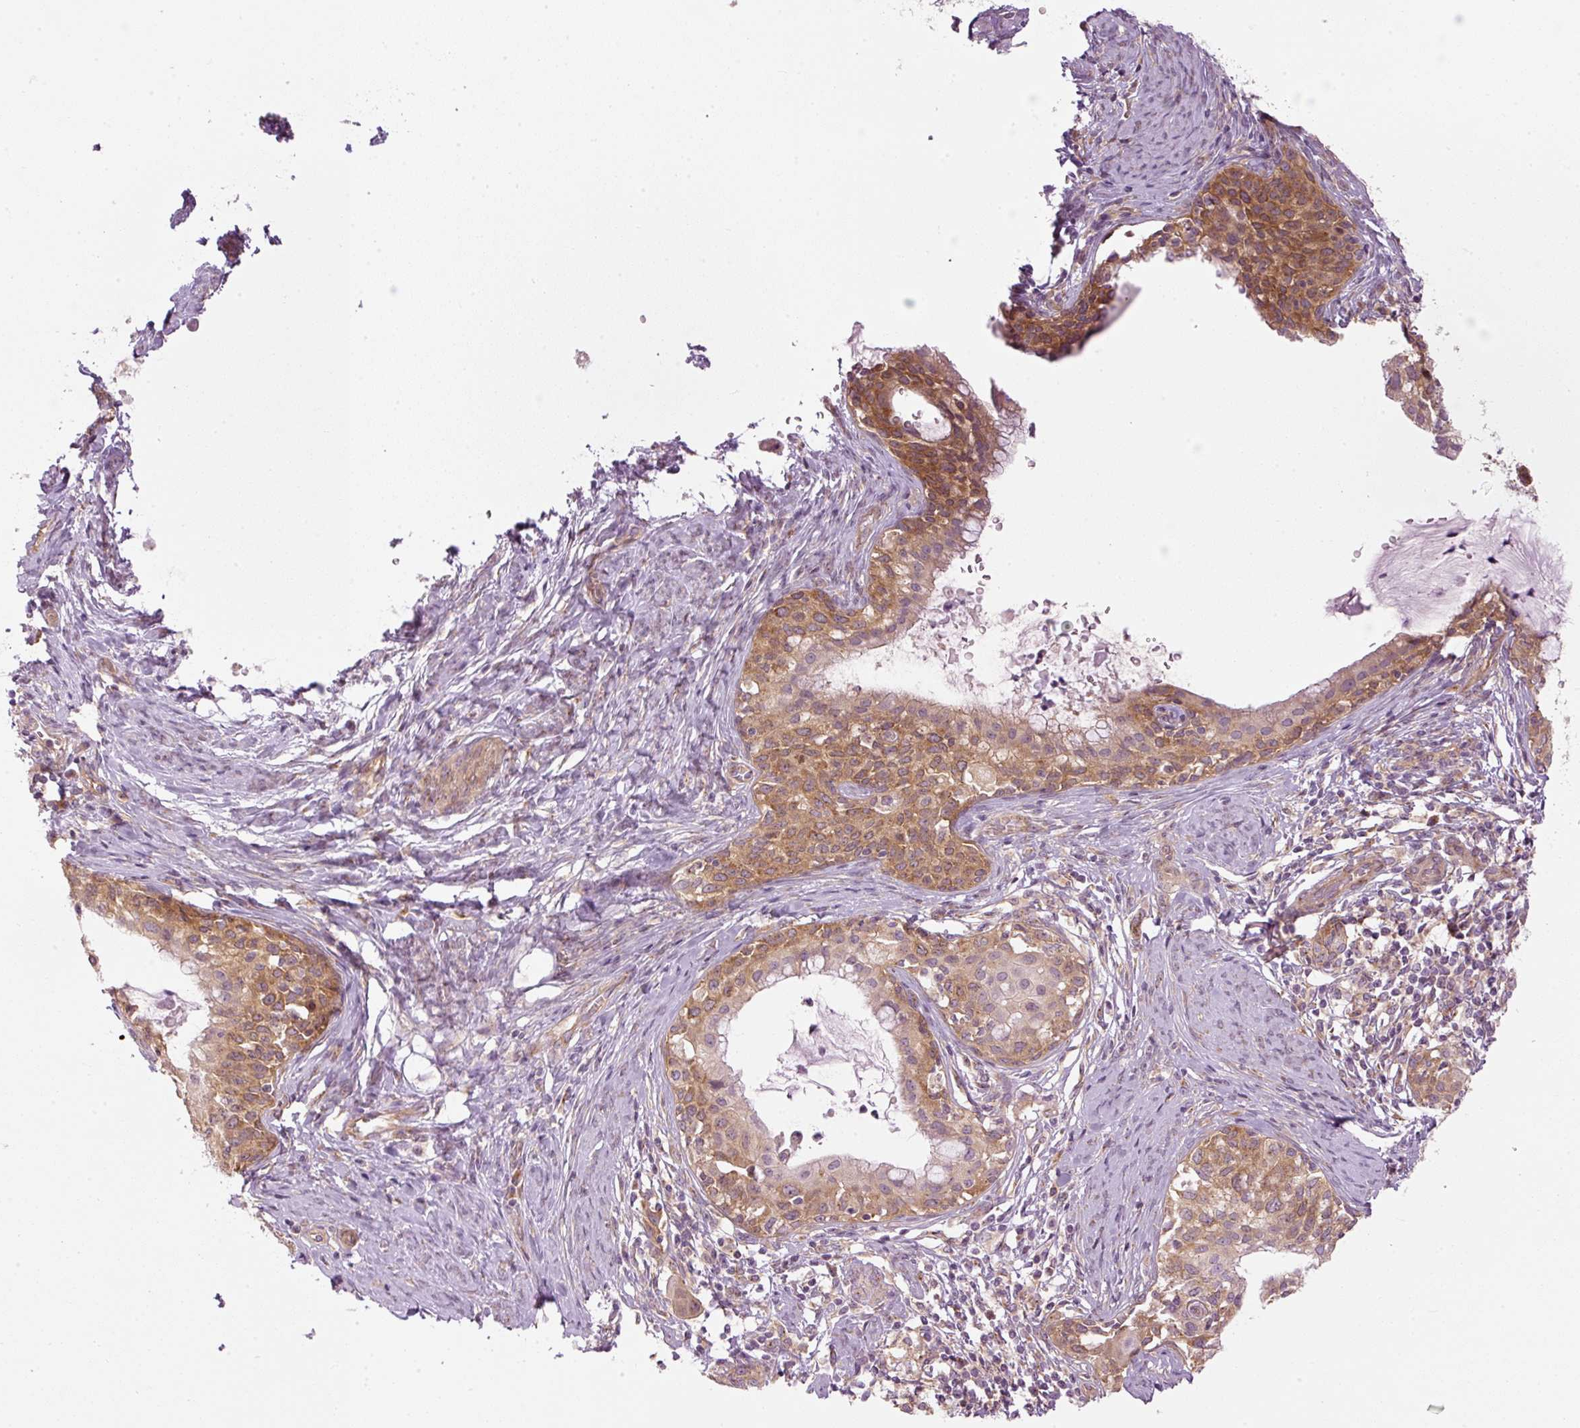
{"staining": {"intensity": "moderate", "quantity": ">75%", "location": "cytoplasmic/membranous"}, "tissue": "cervical cancer", "cell_type": "Tumor cells", "image_type": "cancer", "snomed": [{"axis": "morphology", "description": "Squamous cell carcinoma, NOS"}, {"axis": "morphology", "description": "Adenocarcinoma, NOS"}, {"axis": "topography", "description": "Cervix"}], "caption": "A histopathology image of human cervical cancer stained for a protein exhibits moderate cytoplasmic/membranous brown staining in tumor cells. (IHC, brightfield microscopy, high magnification).", "gene": "MZT2B", "patient": {"sex": "female", "age": 52}}